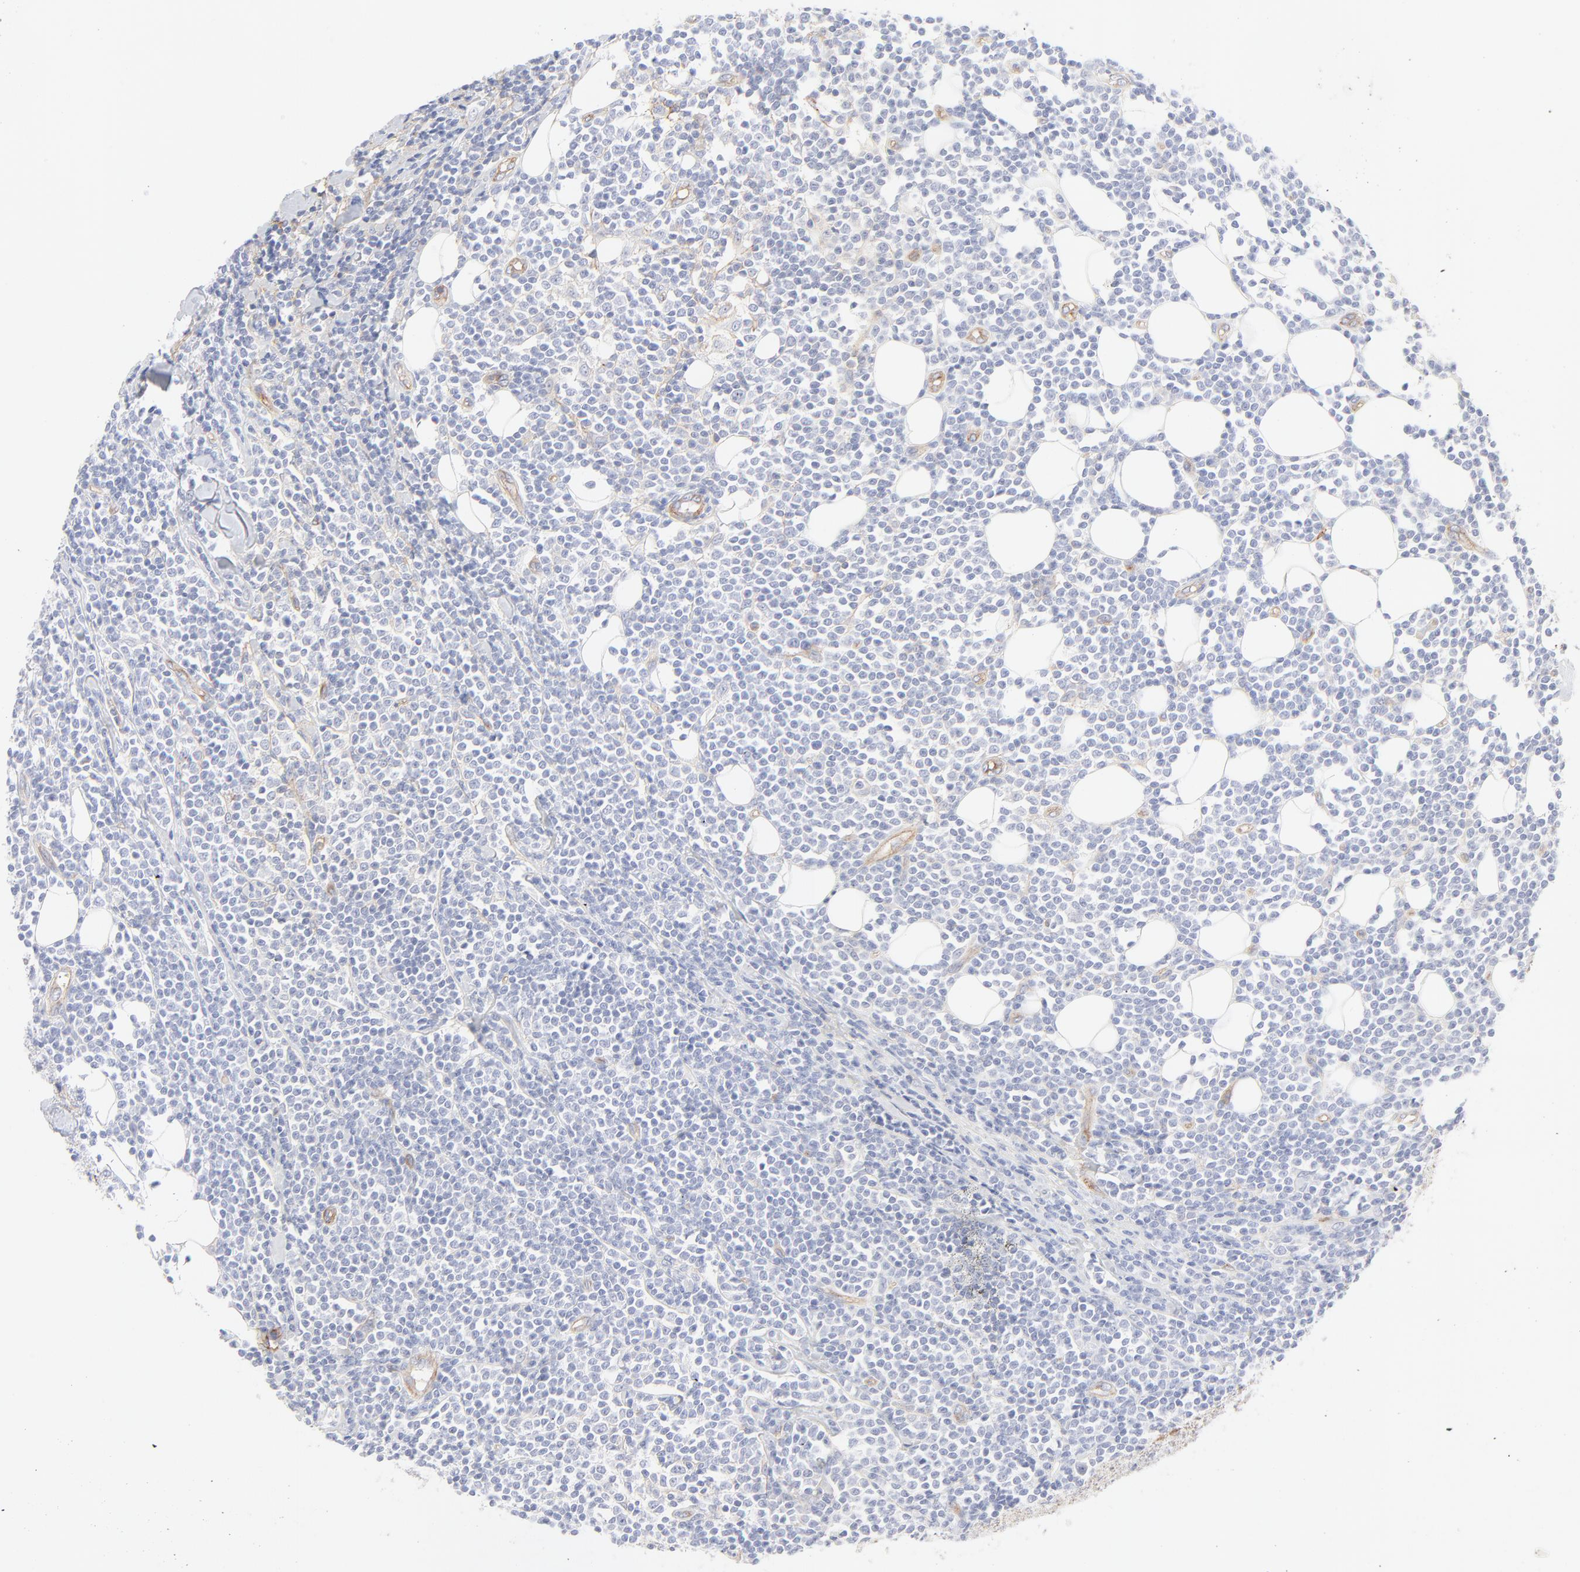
{"staining": {"intensity": "negative", "quantity": "none", "location": "none"}, "tissue": "lymphoma", "cell_type": "Tumor cells", "image_type": "cancer", "snomed": [{"axis": "morphology", "description": "Malignant lymphoma, non-Hodgkin's type, Low grade"}, {"axis": "topography", "description": "Soft tissue"}], "caption": "A high-resolution photomicrograph shows immunohistochemistry staining of malignant lymphoma, non-Hodgkin's type (low-grade), which displays no significant staining in tumor cells.", "gene": "ITGA5", "patient": {"sex": "male", "age": 92}}